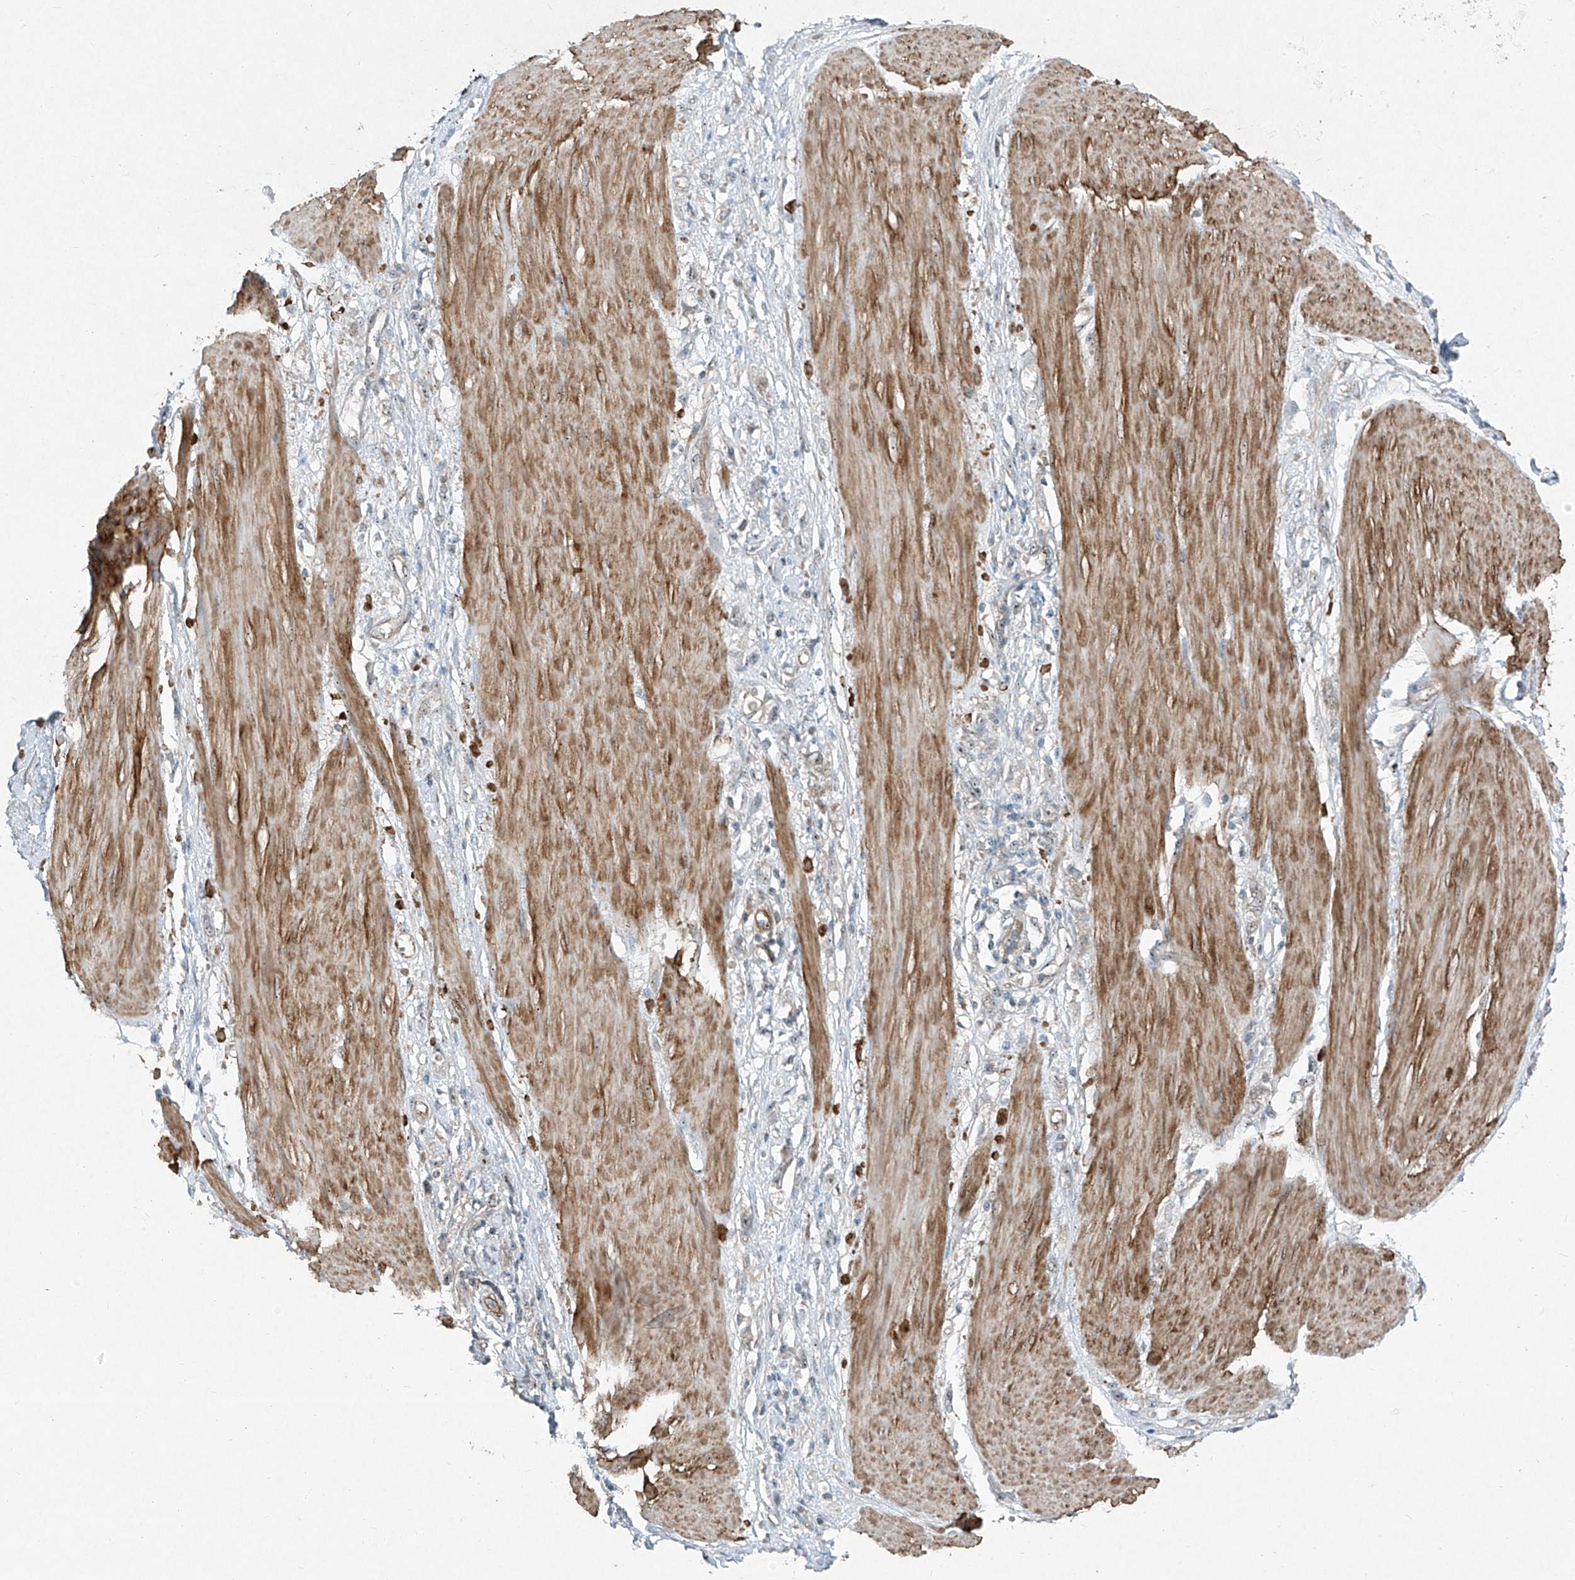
{"staining": {"intensity": "weak", "quantity": "<25%", "location": "nuclear"}, "tissue": "stomach cancer", "cell_type": "Tumor cells", "image_type": "cancer", "snomed": [{"axis": "morphology", "description": "Adenocarcinoma, NOS"}, {"axis": "topography", "description": "Stomach"}], "caption": "High power microscopy image of an immunohistochemistry photomicrograph of adenocarcinoma (stomach), revealing no significant expression in tumor cells.", "gene": "PPCS", "patient": {"sex": "female", "age": 76}}